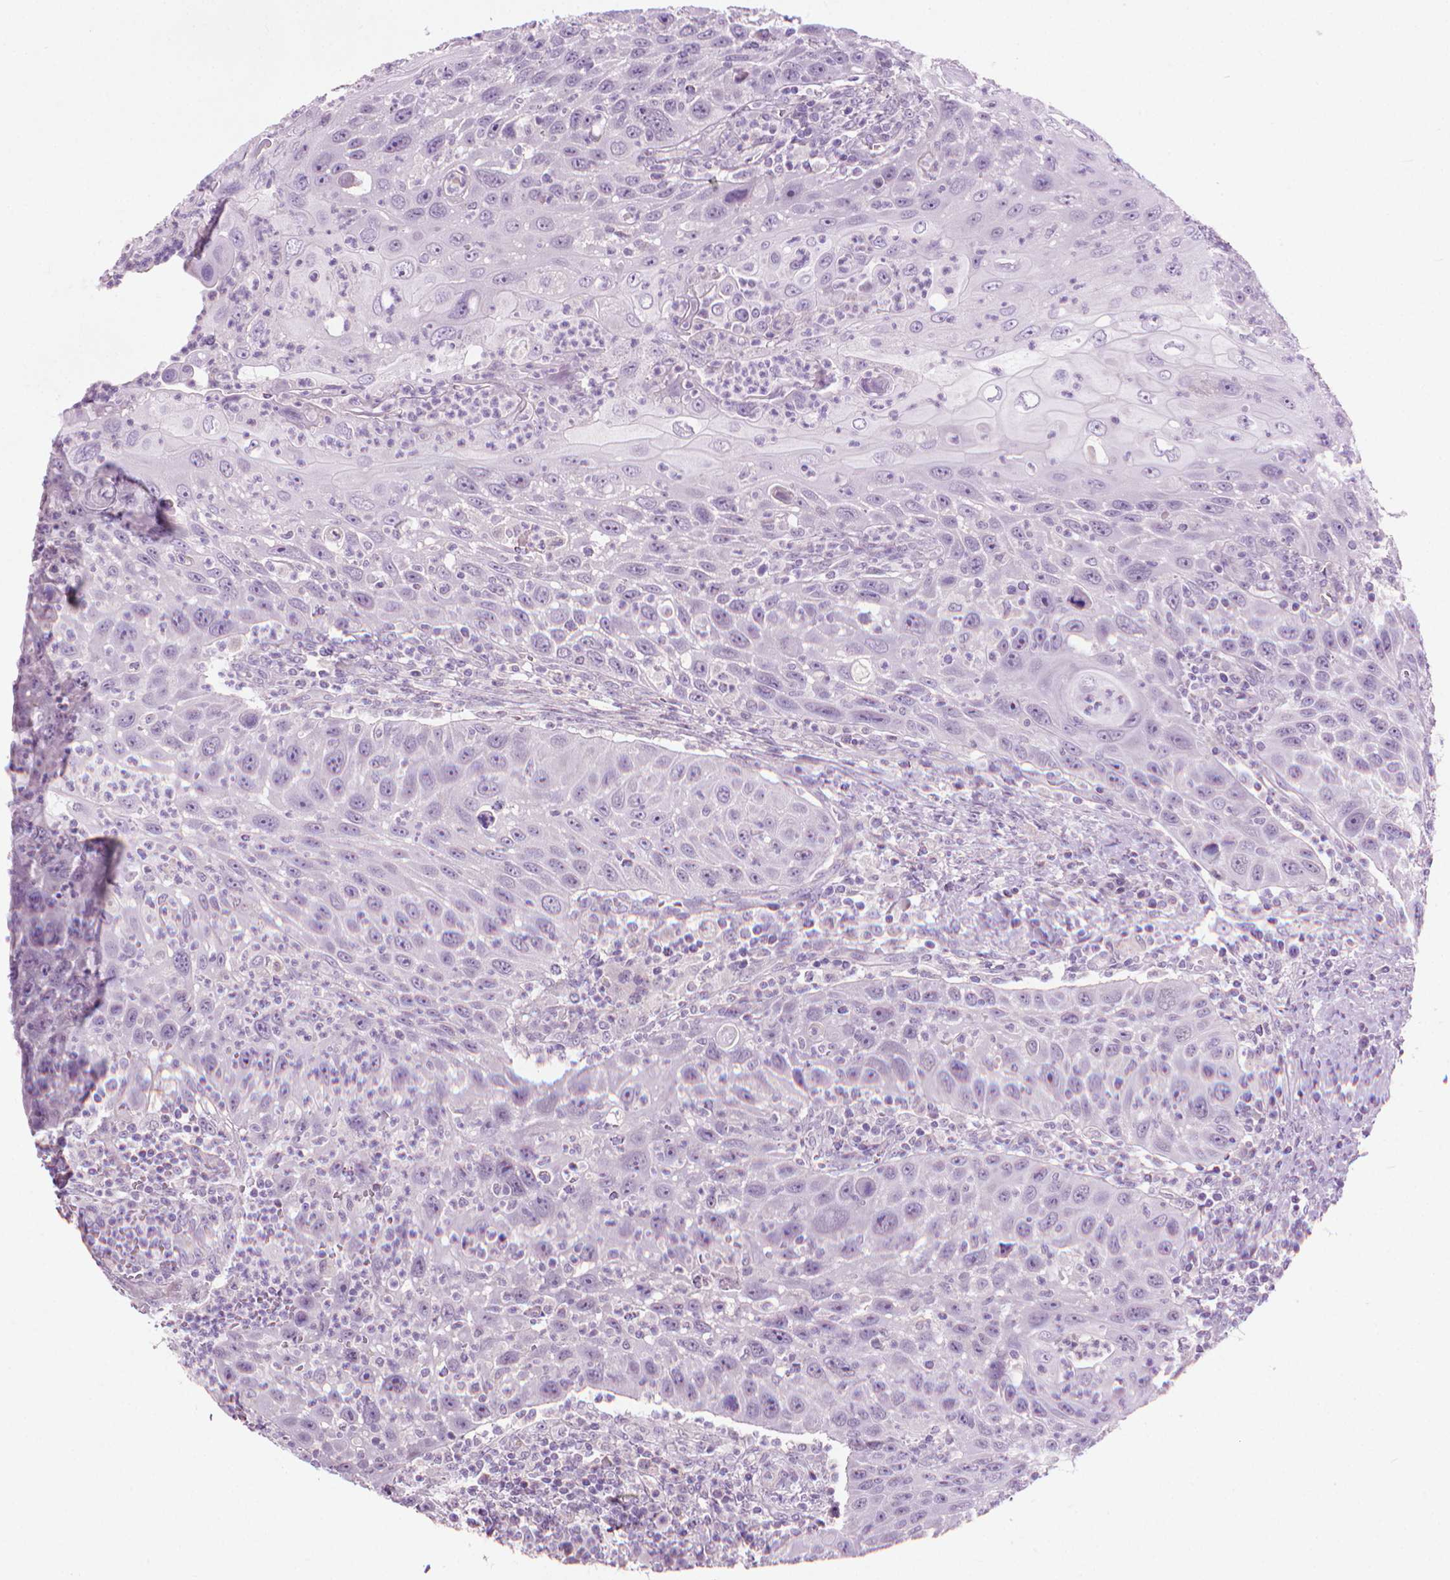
{"staining": {"intensity": "negative", "quantity": "none", "location": "none"}, "tissue": "head and neck cancer", "cell_type": "Tumor cells", "image_type": "cancer", "snomed": [{"axis": "morphology", "description": "Squamous cell carcinoma, NOS"}, {"axis": "topography", "description": "Head-Neck"}], "caption": "Tumor cells are negative for protein expression in human head and neck cancer (squamous cell carcinoma).", "gene": "KRT73", "patient": {"sex": "male", "age": 69}}